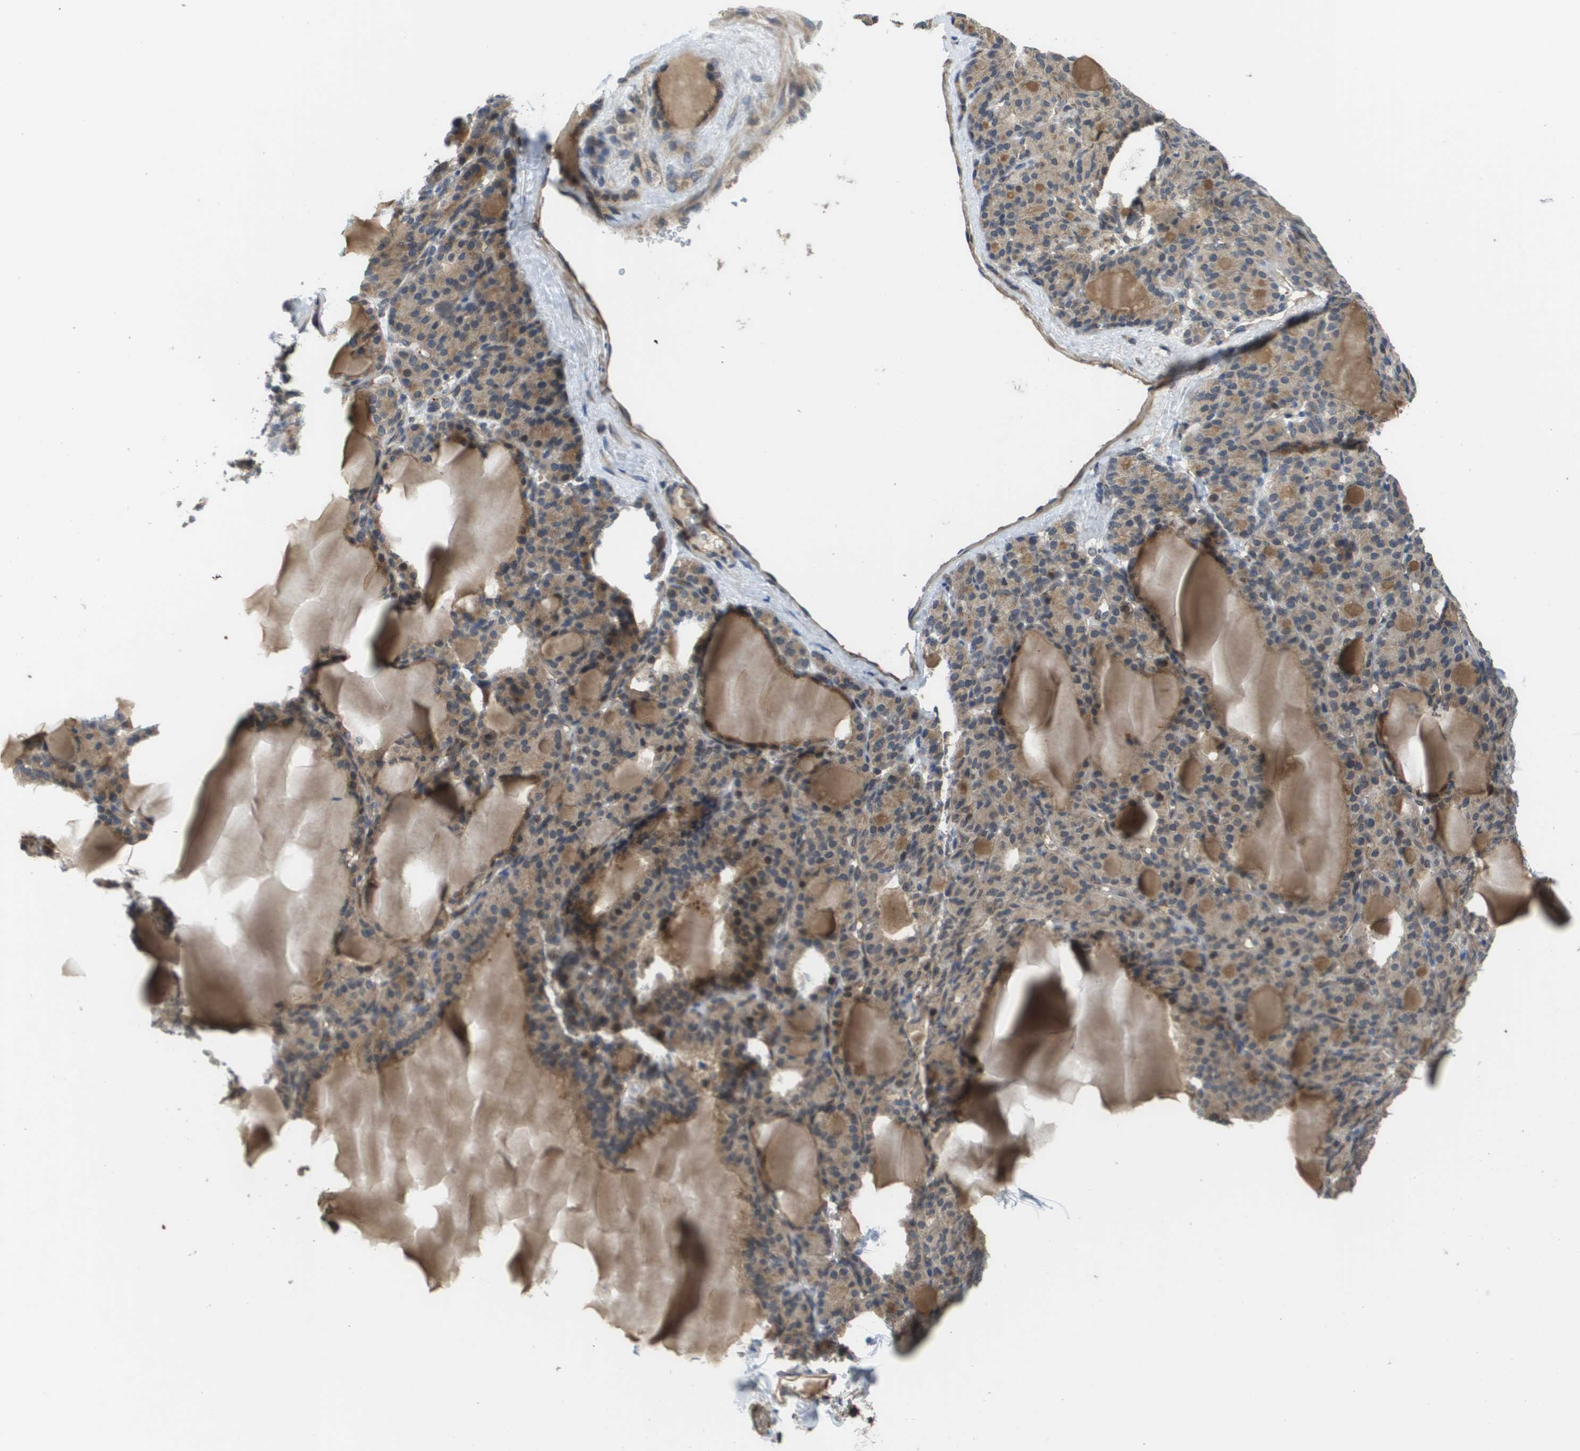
{"staining": {"intensity": "moderate", "quantity": ">75%", "location": "cytoplasmic/membranous"}, "tissue": "thyroid gland", "cell_type": "Glandular cells", "image_type": "normal", "snomed": [{"axis": "morphology", "description": "Normal tissue, NOS"}, {"axis": "topography", "description": "Thyroid gland"}], "caption": "An immunohistochemistry histopathology image of normal tissue is shown. Protein staining in brown highlights moderate cytoplasmic/membranous positivity in thyroid gland within glandular cells.", "gene": "RBM38", "patient": {"sex": "female", "age": 28}}